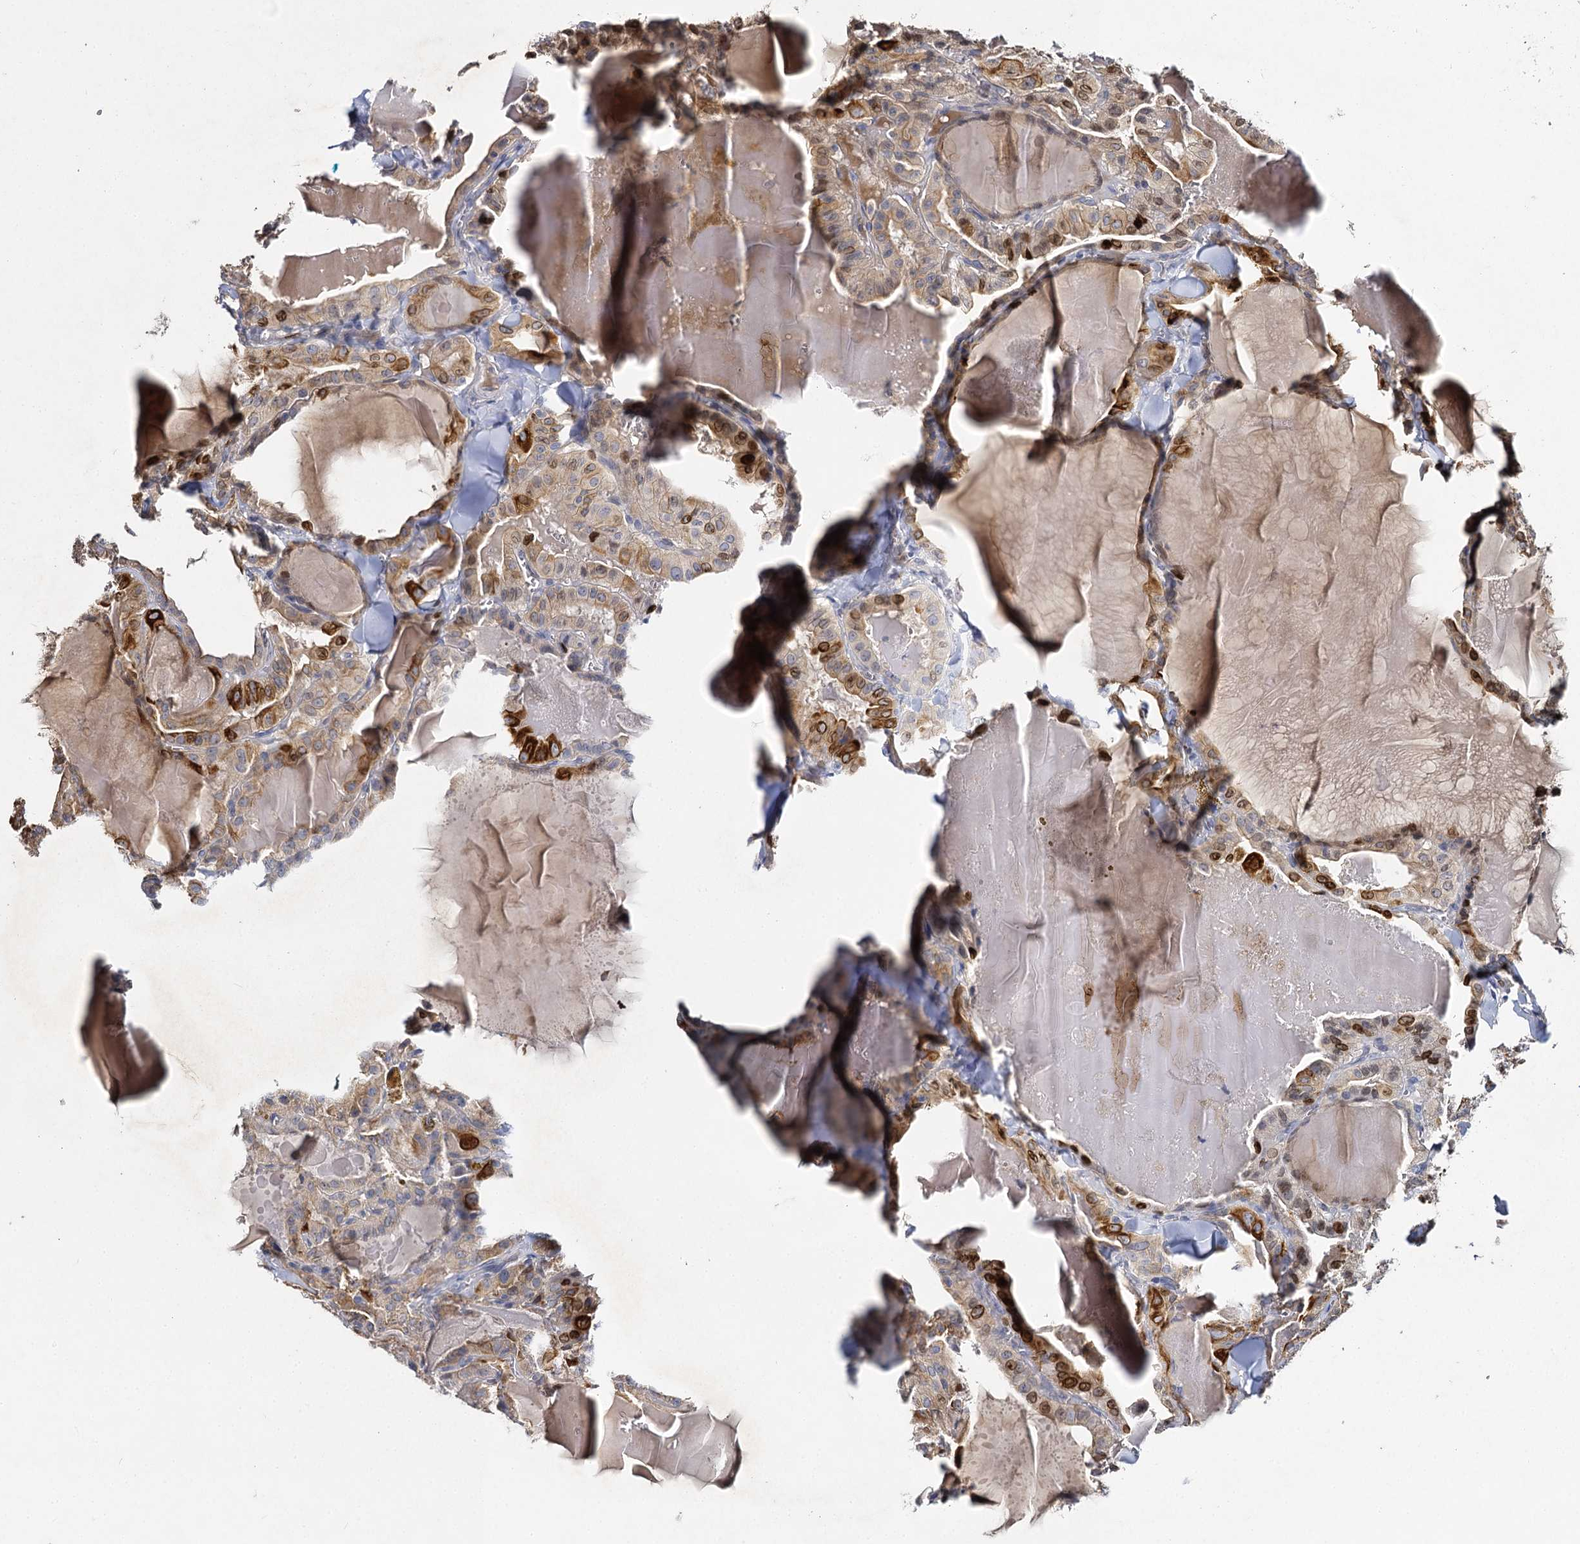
{"staining": {"intensity": "strong", "quantity": "<25%", "location": "cytoplasmic/membranous"}, "tissue": "thyroid cancer", "cell_type": "Tumor cells", "image_type": "cancer", "snomed": [{"axis": "morphology", "description": "Papillary adenocarcinoma, NOS"}, {"axis": "topography", "description": "Thyroid gland"}], "caption": "A high-resolution photomicrograph shows IHC staining of thyroid papillary adenocarcinoma, which exhibits strong cytoplasmic/membranous staining in approximately <25% of tumor cells.", "gene": "SLC11A2", "patient": {"sex": "male", "age": 52}}